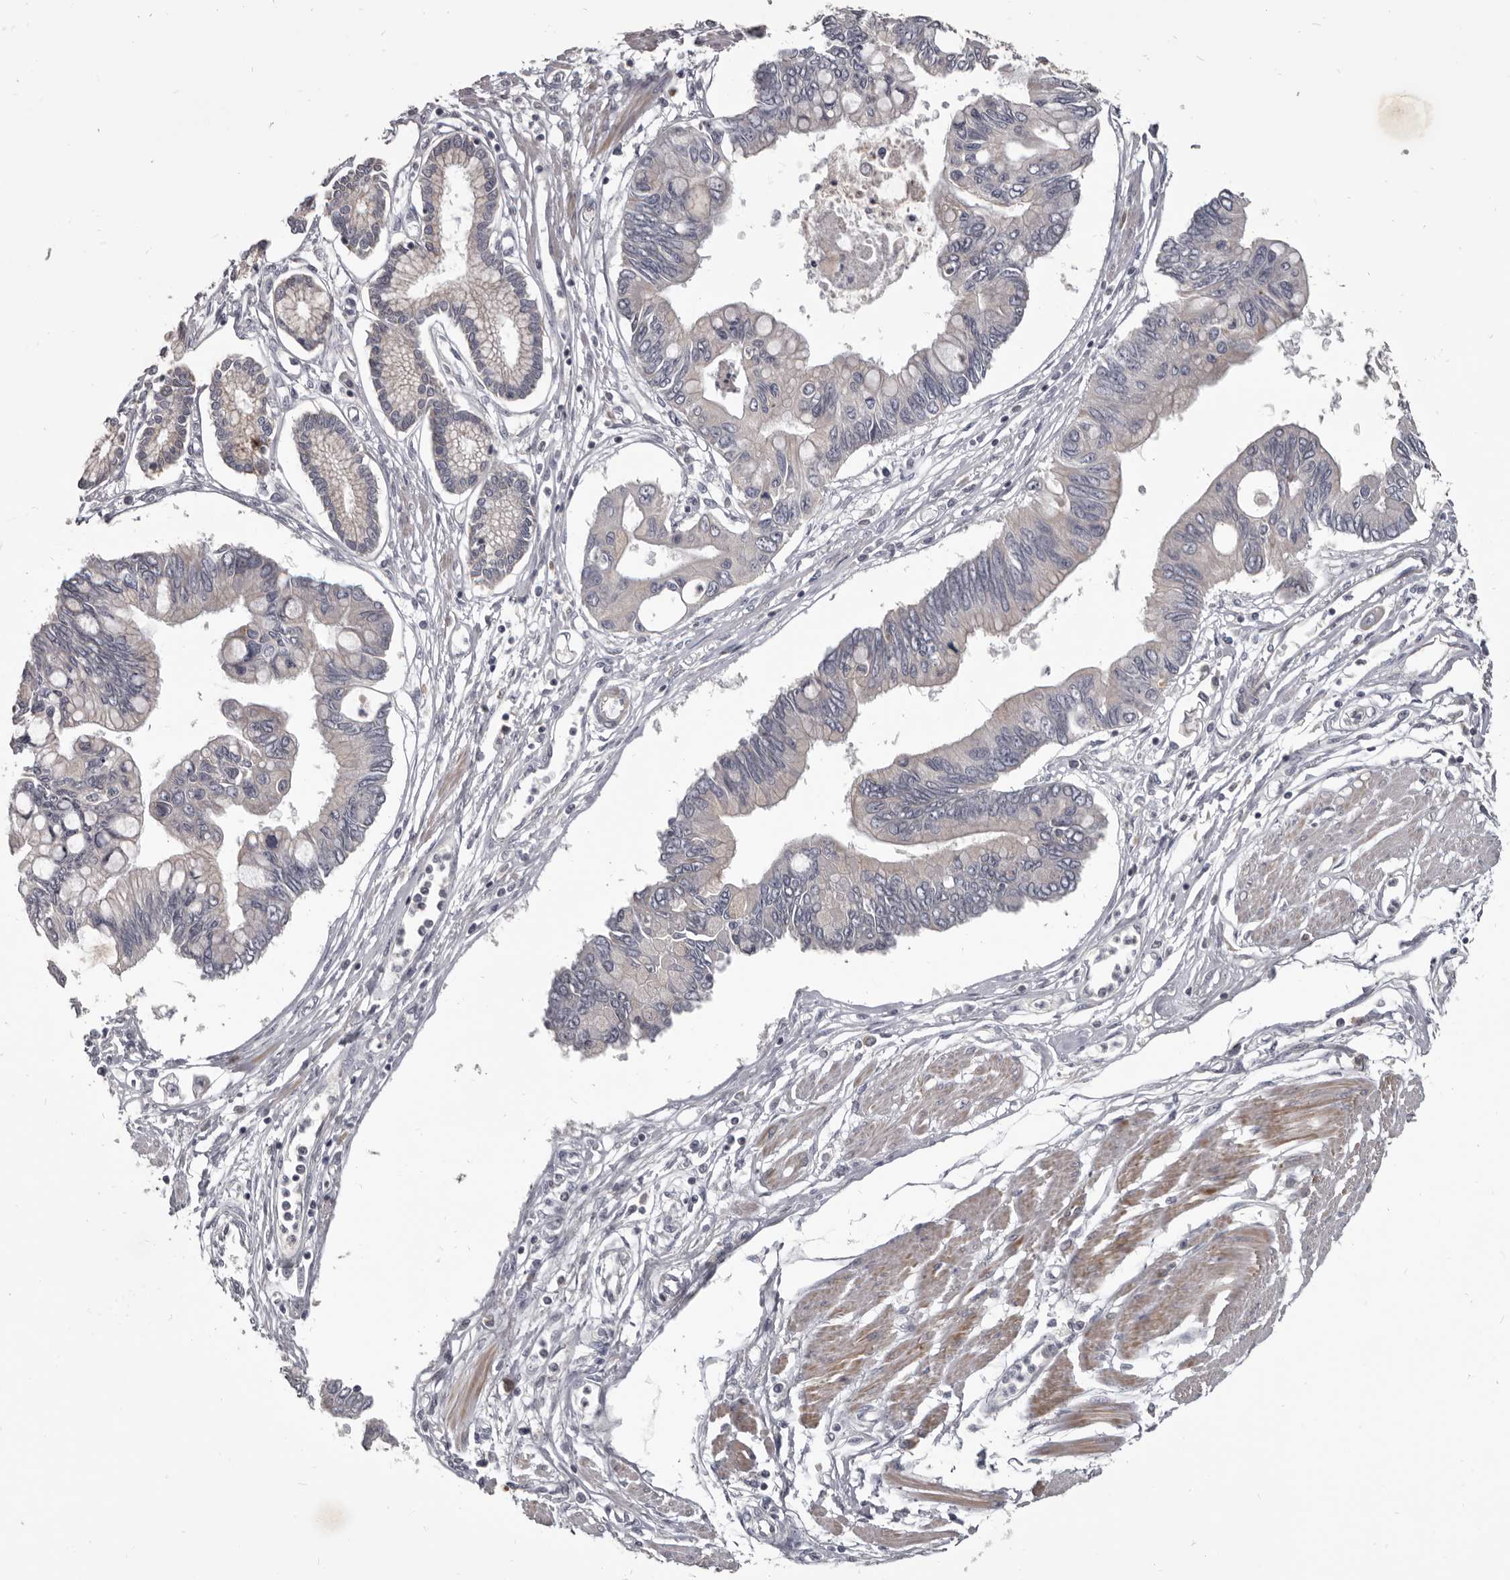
{"staining": {"intensity": "negative", "quantity": "none", "location": "none"}, "tissue": "pancreatic cancer", "cell_type": "Tumor cells", "image_type": "cancer", "snomed": [{"axis": "morphology", "description": "Adenocarcinoma, NOS"}, {"axis": "topography", "description": "Pancreas"}], "caption": "High magnification brightfield microscopy of pancreatic cancer (adenocarcinoma) stained with DAB (brown) and counterstained with hematoxylin (blue): tumor cells show no significant expression.", "gene": "ALDH5A1", "patient": {"sex": "female", "age": 77}}